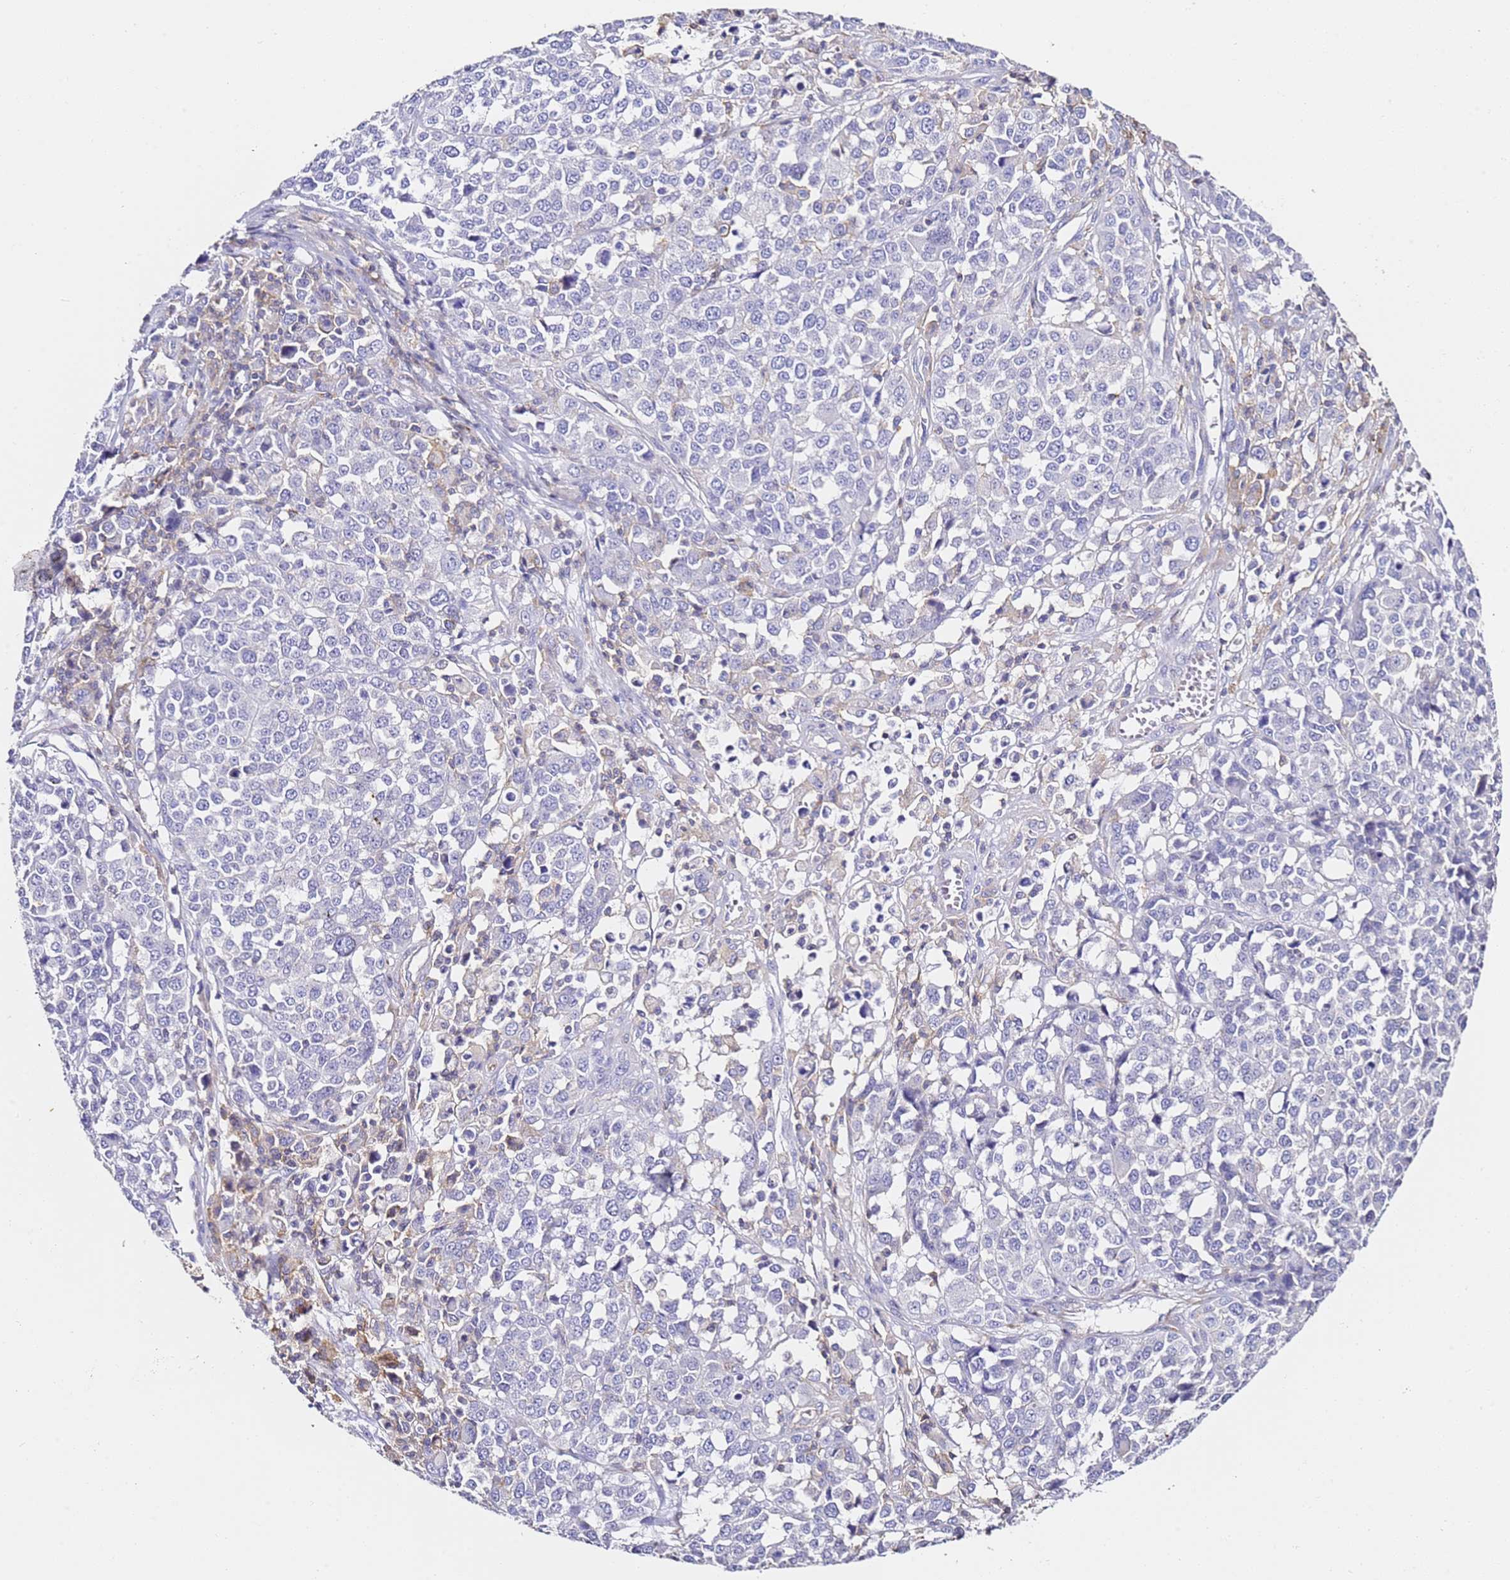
{"staining": {"intensity": "negative", "quantity": "none", "location": "none"}, "tissue": "melanoma", "cell_type": "Tumor cells", "image_type": "cancer", "snomed": [{"axis": "morphology", "description": "Malignant melanoma, Metastatic site"}, {"axis": "topography", "description": "Lymph node"}], "caption": "High magnification brightfield microscopy of melanoma stained with DAB (3,3'-diaminobenzidine) (brown) and counterstained with hematoxylin (blue): tumor cells show no significant expression.", "gene": "ZNF671", "patient": {"sex": "male", "age": 44}}